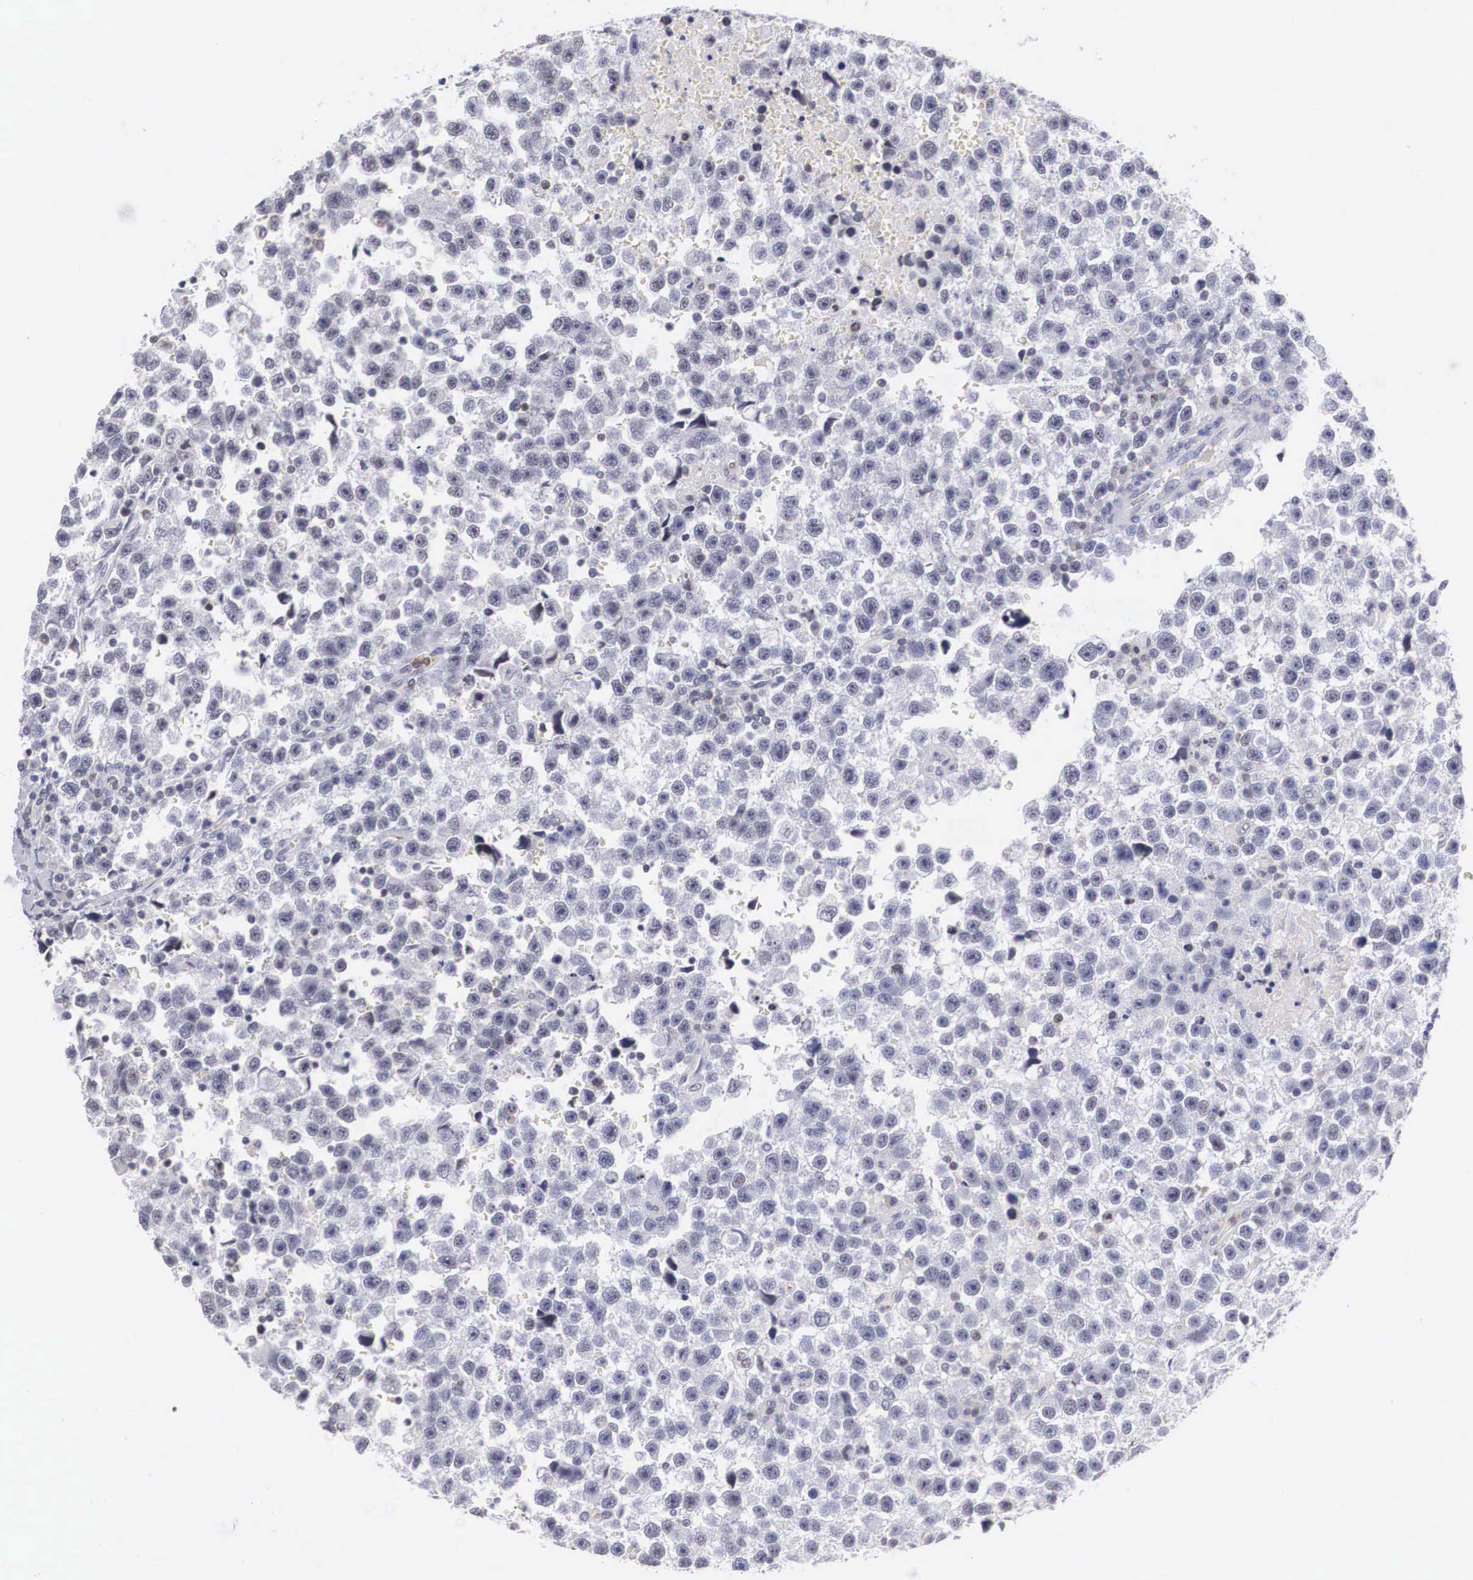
{"staining": {"intensity": "negative", "quantity": "none", "location": "none"}, "tissue": "testis cancer", "cell_type": "Tumor cells", "image_type": "cancer", "snomed": [{"axis": "morphology", "description": "Seminoma, NOS"}, {"axis": "topography", "description": "Testis"}], "caption": "This image is of testis cancer stained with immunohistochemistry (IHC) to label a protein in brown with the nuclei are counter-stained blue. There is no expression in tumor cells. (DAB IHC with hematoxylin counter stain).", "gene": "FAM47A", "patient": {"sex": "male", "age": 33}}